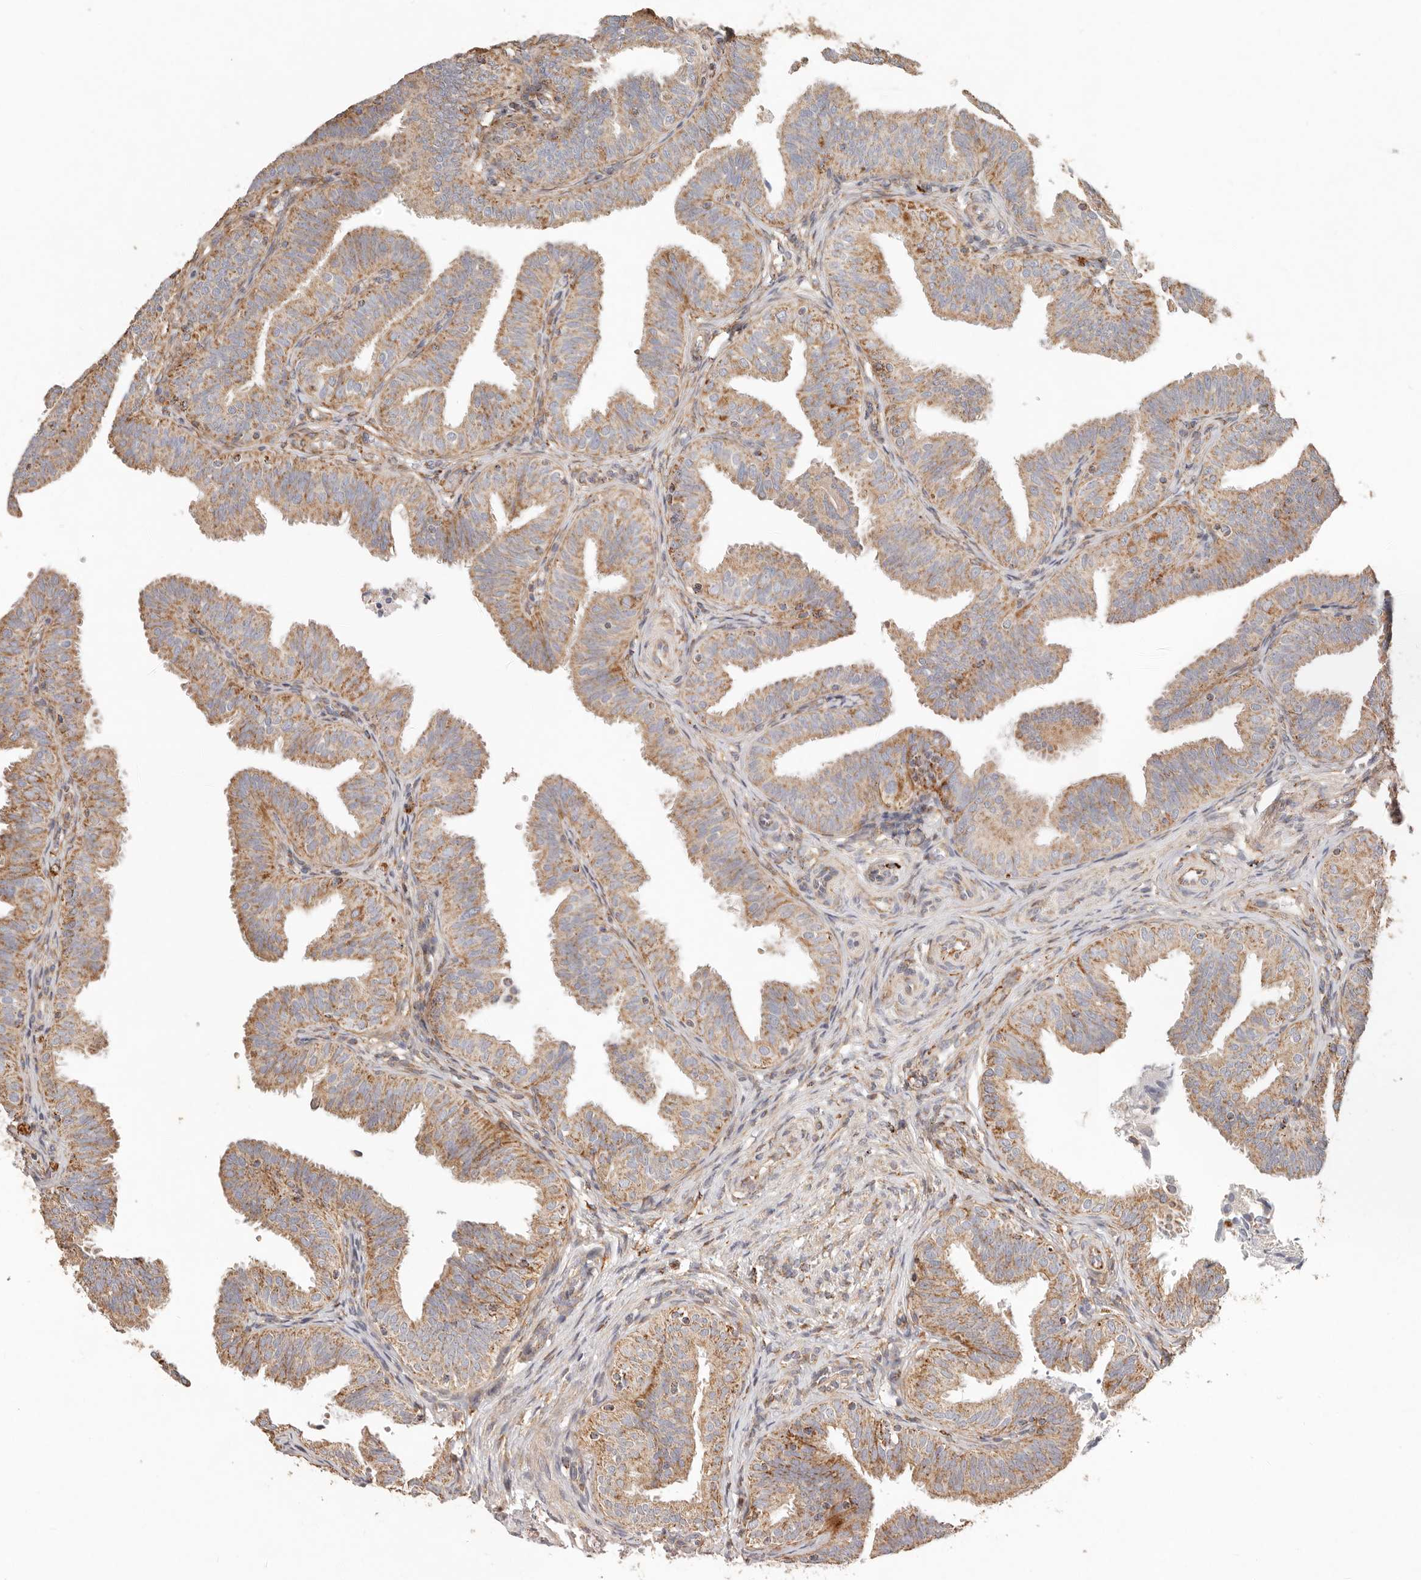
{"staining": {"intensity": "moderate", "quantity": "25%-75%", "location": "cytoplasmic/membranous"}, "tissue": "fallopian tube", "cell_type": "Glandular cells", "image_type": "normal", "snomed": [{"axis": "morphology", "description": "Normal tissue, NOS"}, {"axis": "topography", "description": "Fallopian tube"}], "caption": "High-magnification brightfield microscopy of unremarkable fallopian tube stained with DAB (3,3'-diaminobenzidine) (brown) and counterstained with hematoxylin (blue). glandular cells exhibit moderate cytoplasmic/membranous staining is present in approximately25%-75% of cells. (IHC, brightfield microscopy, high magnification).", "gene": "ARHGEF10L", "patient": {"sex": "female", "age": 35}}